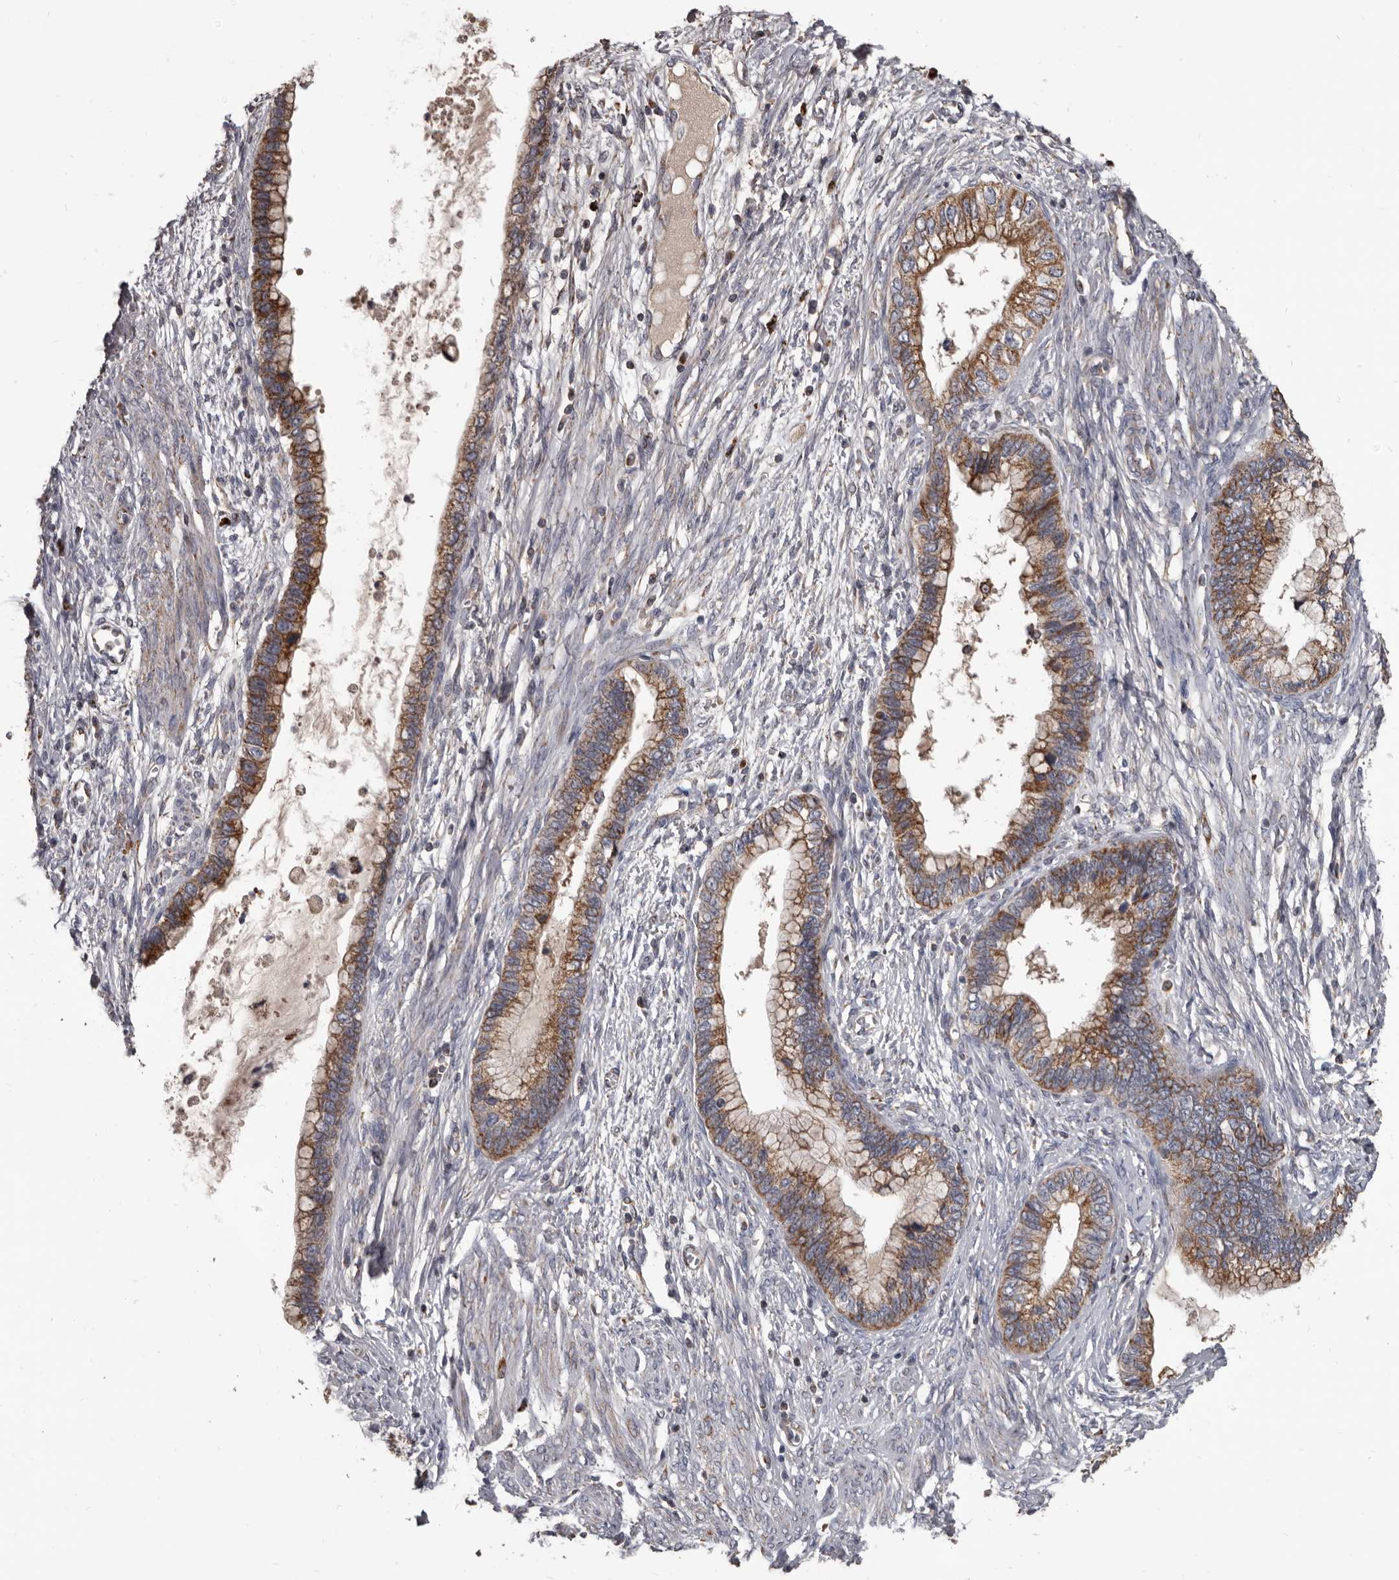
{"staining": {"intensity": "moderate", "quantity": ">75%", "location": "cytoplasmic/membranous"}, "tissue": "cervical cancer", "cell_type": "Tumor cells", "image_type": "cancer", "snomed": [{"axis": "morphology", "description": "Adenocarcinoma, NOS"}, {"axis": "topography", "description": "Cervix"}], "caption": "Protein expression analysis of cervical cancer (adenocarcinoma) displays moderate cytoplasmic/membranous positivity in approximately >75% of tumor cells.", "gene": "ALDH5A1", "patient": {"sex": "female", "age": 44}}